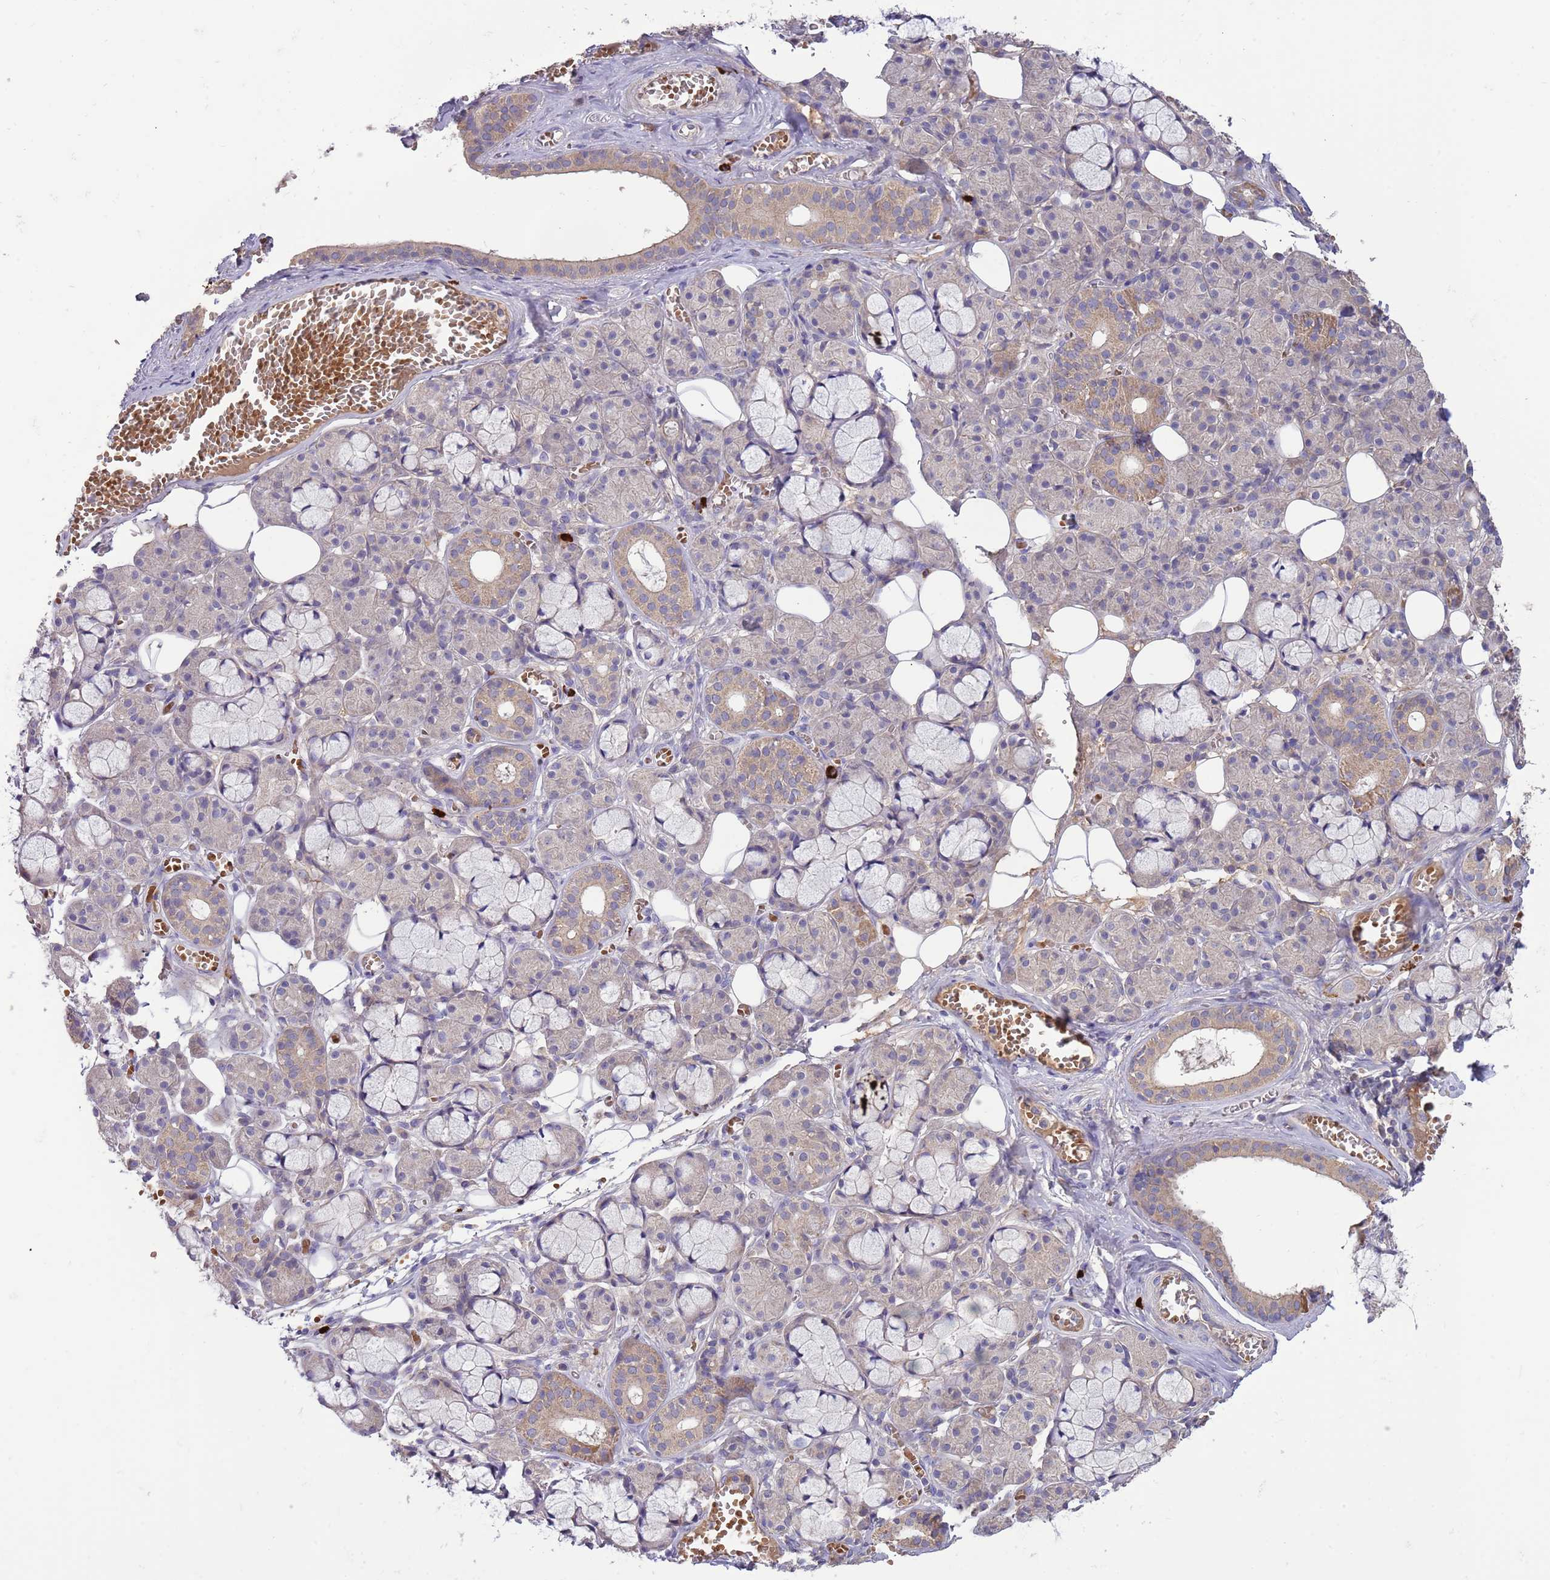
{"staining": {"intensity": "moderate", "quantity": "<25%", "location": "cytoplasmic/membranous"}, "tissue": "salivary gland", "cell_type": "Glandular cells", "image_type": "normal", "snomed": [{"axis": "morphology", "description": "Normal tissue, NOS"}, {"axis": "topography", "description": "Salivary gland"}], "caption": "The histopathology image displays staining of normal salivary gland, revealing moderate cytoplasmic/membranous protein staining (brown color) within glandular cells.", "gene": "TRMO", "patient": {"sex": "male", "age": 63}}